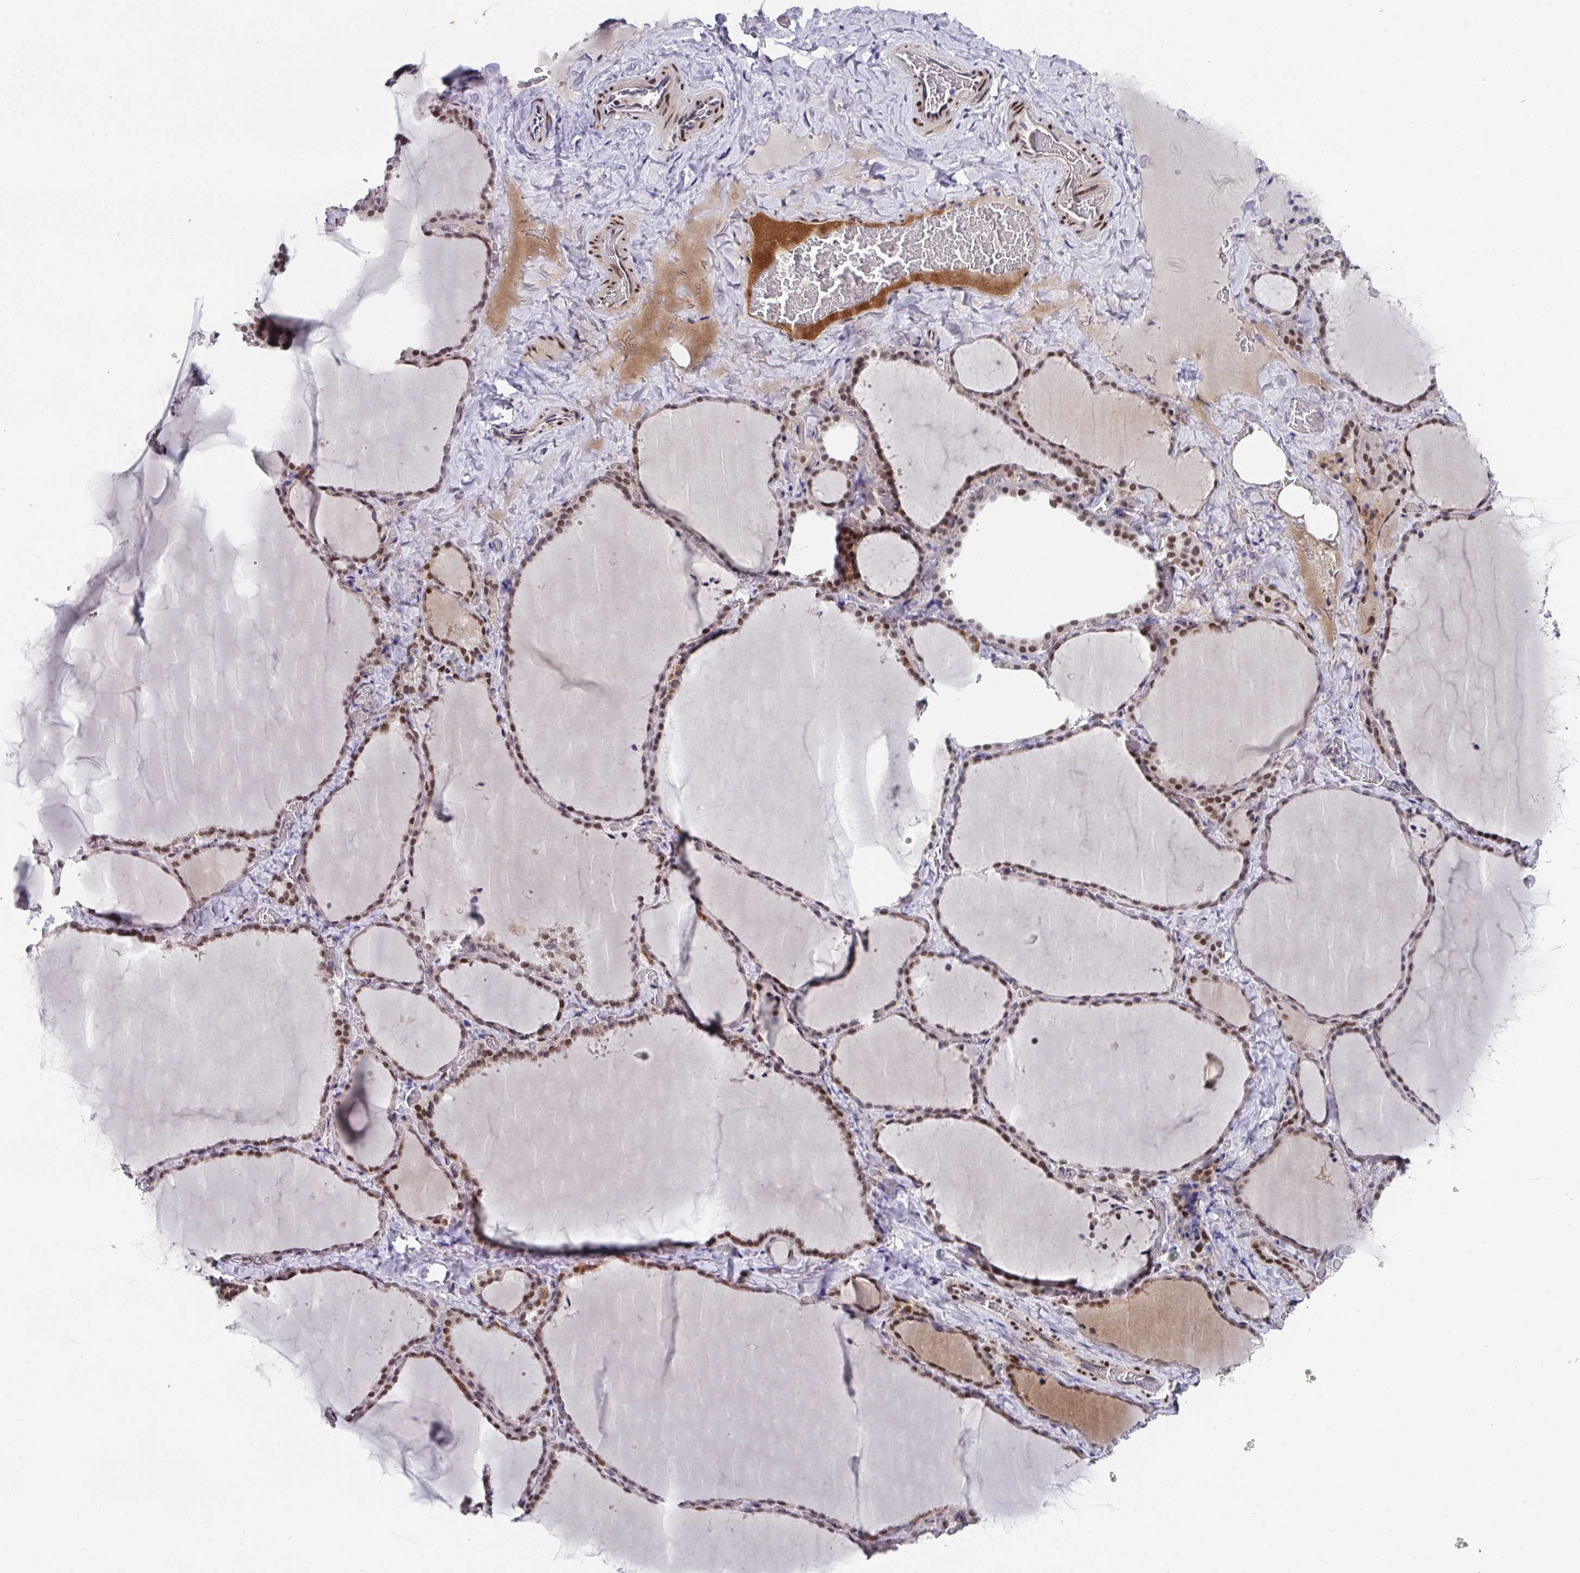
{"staining": {"intensity": "moderate", "quantity": ">75%", "location": "nuclear"}, "tissue": "thyroid gland", "cell_type": "Glandular cells", "image_type": "normal", "snomed": [{"axis": "morphology", "description": "Normal tissue, NOS"}, {"axis": "topography", "description": "Thyroid gland"}], "caption": "Protein staining of normal thyroid gland reveals moderate nuclear expression in about >75% of glandular cells.", "gene": "CBX7", "patient": {"sex": "female", "age": 22}}